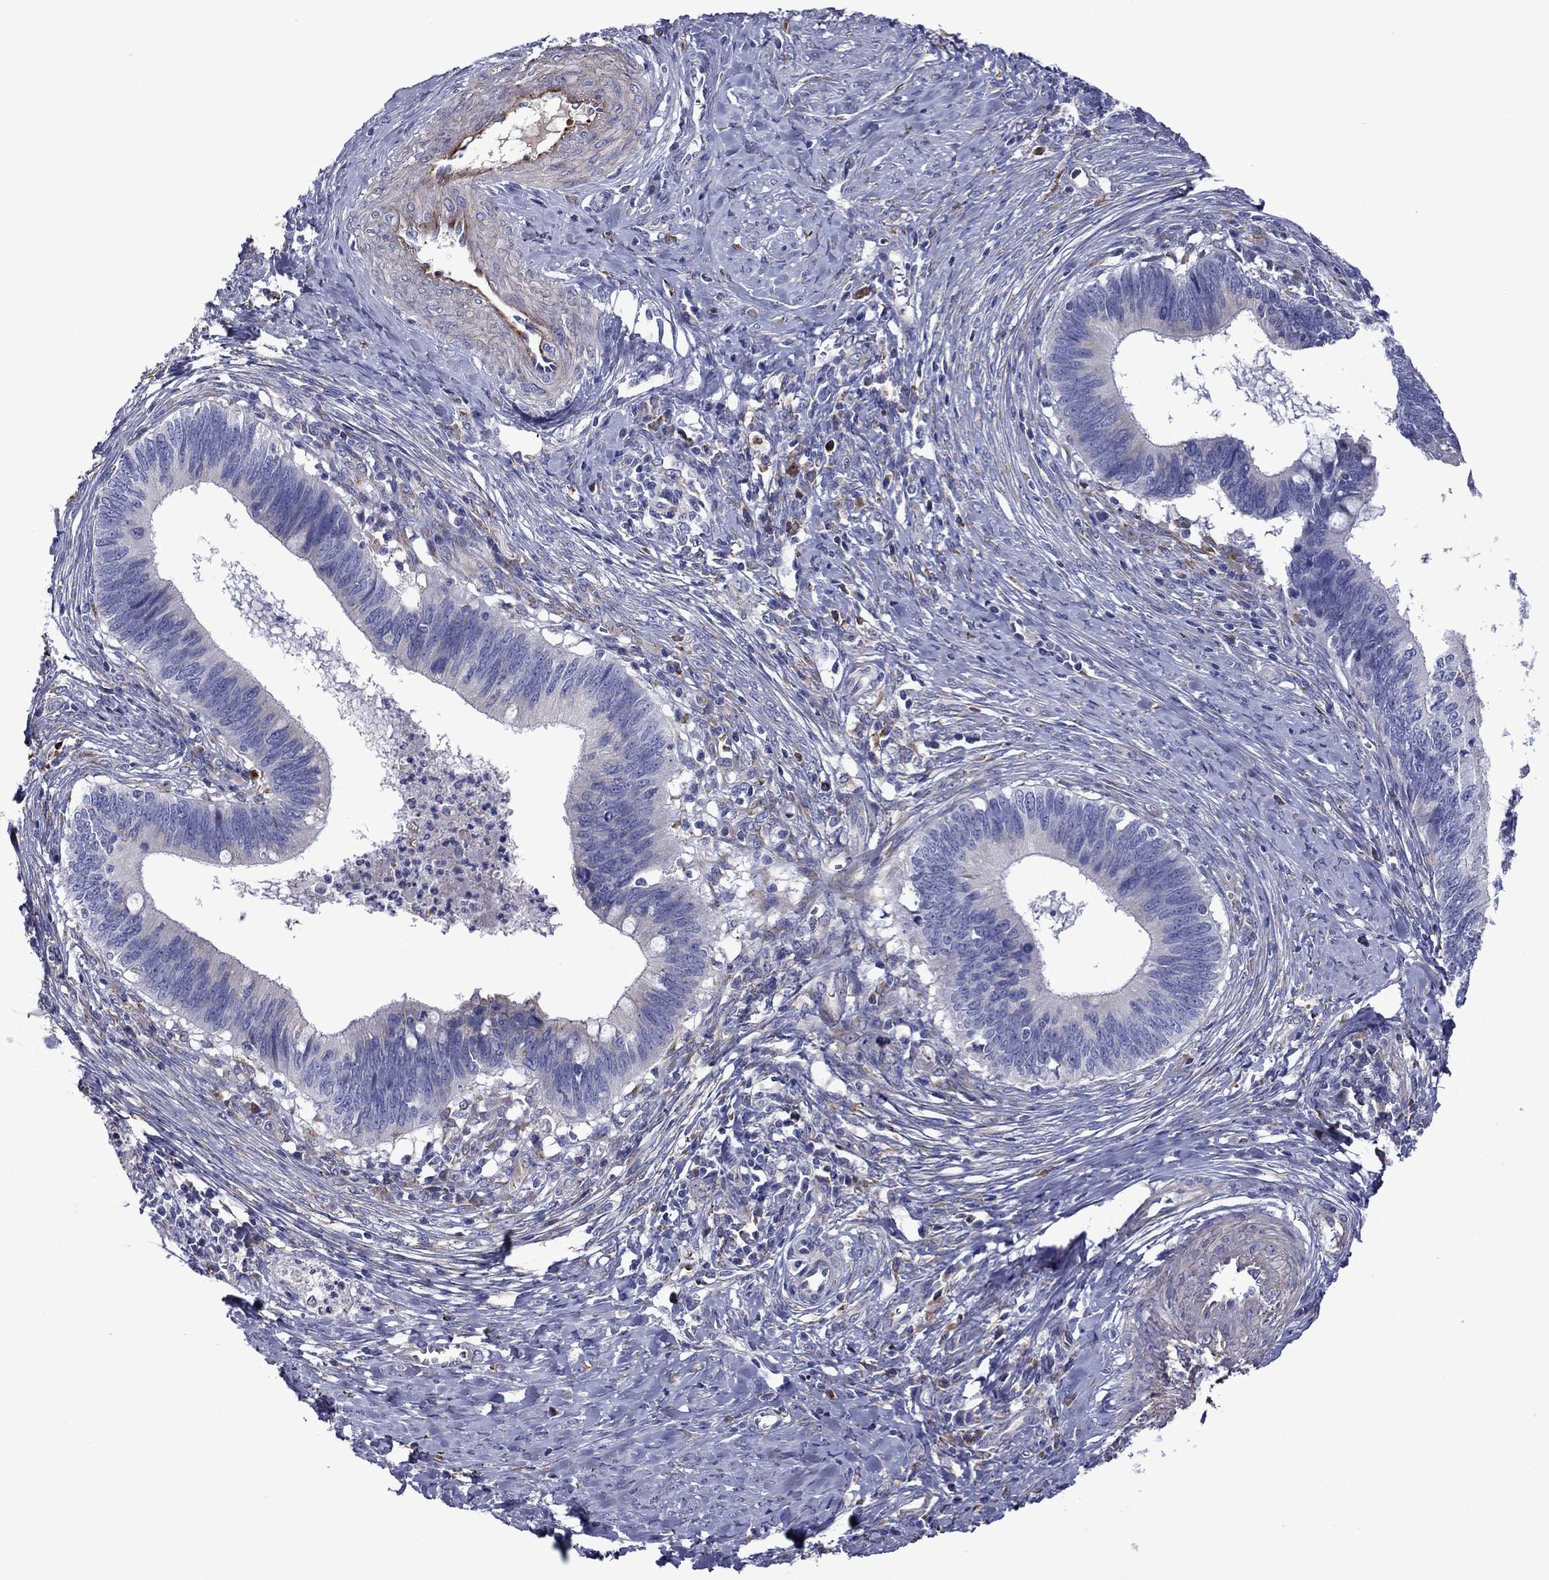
{"staining": {"intensity": "negative", "quantity": "none", "location": "none"}, "tissue": "cervical cancer", "cell_type": "Tumor cells", "image_type": "cancer", "snomed": [{"axis": "morphology", "description": "Adenocarcinoma, NOS"}, {"axis": "topography", "description": "Cervix"}], "caption": "An image of human cervical cancer is negative for staining in tumor cells. The staining is performed using DAB (3,3'-diaminobenzidine) brown chromogen with nuclei counter-stained in using hematoxylin.", "gene": "HSPG2", "patient": {"sex": "female", "age": 42}}